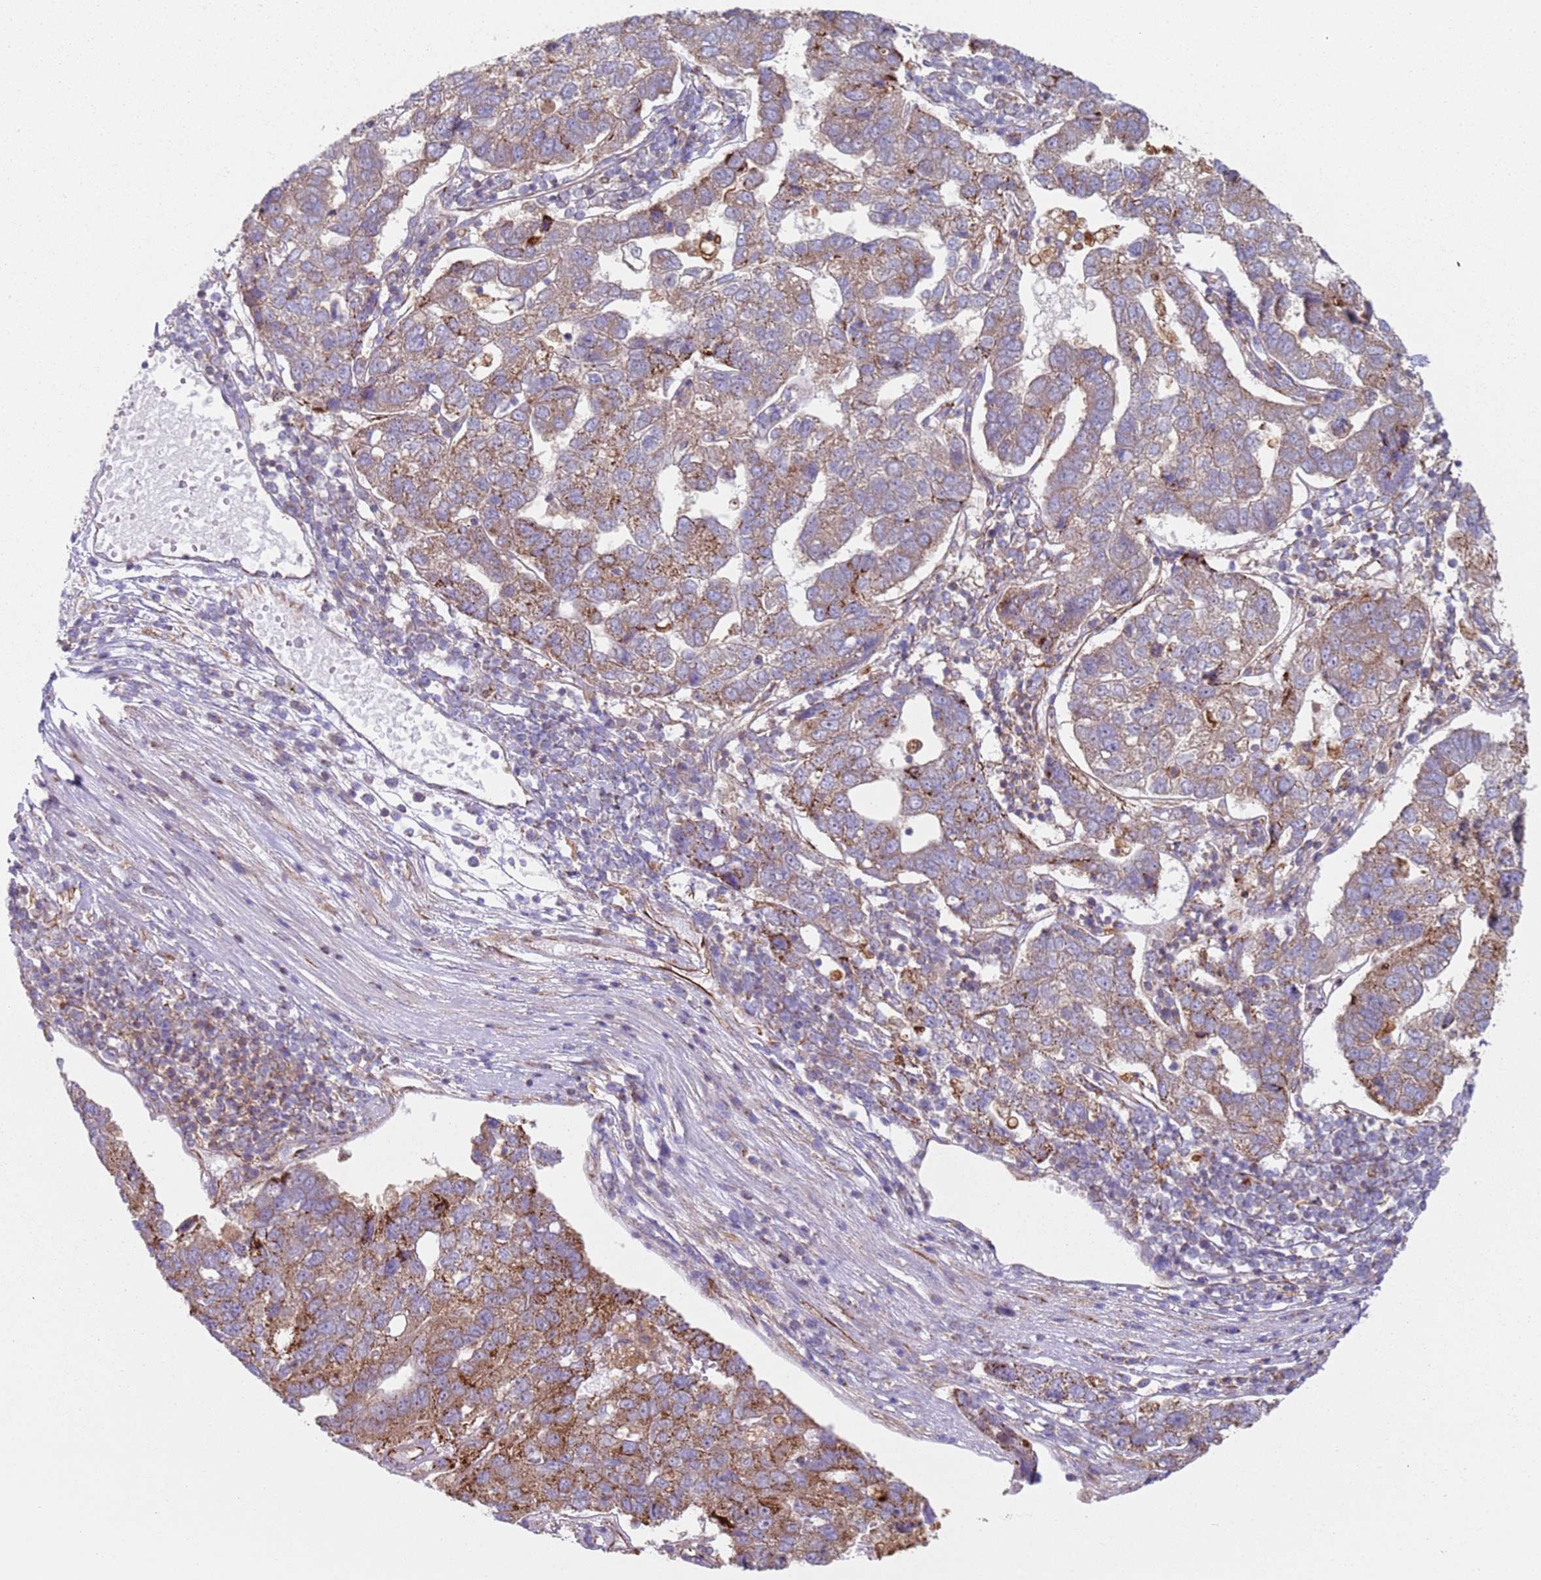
{"staining": {"intensity": "moderate", "quantity": ">75%", "location": "cytoplasmic/membranous"}, "tissue": "pancreatic cancer", "cell_type": "Tumor cells", "image_type": "cancer", "snomed": [{"axis": "morphology", "description": "Adenocarcinoma, NOS"}, {"axis": "topography", "description": "Pancreas"}], "caption": "Human pancreatic cancer (adenocarcinoma) stained for a protein (brown) displays moderate cytoplasmic/membranous positive positivity in about >75% of tumor cells.", "gene": "SNAPIN", "patient": {"sex": "female", "age": 61}}